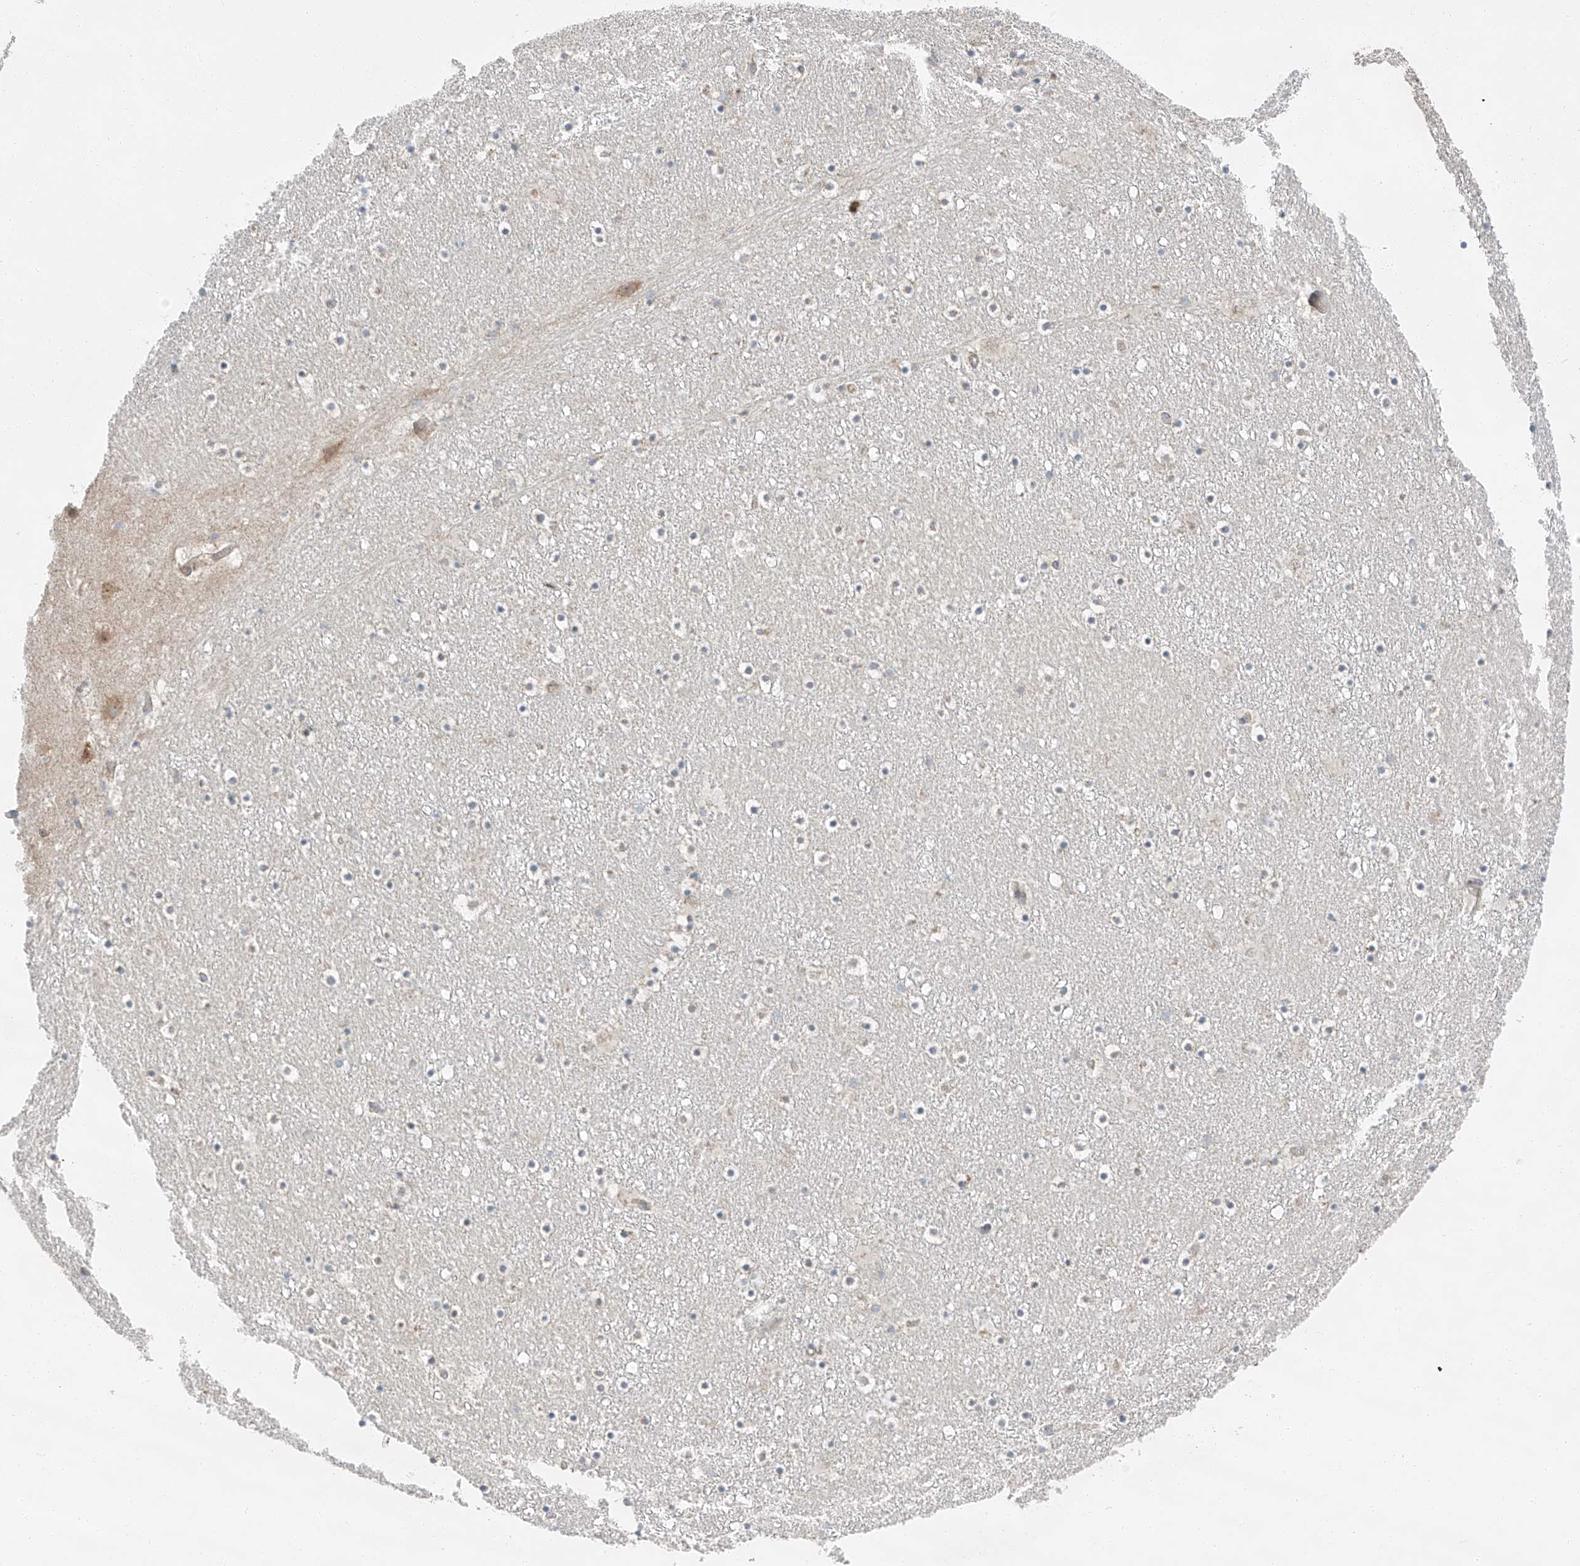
{"staining": {"intensity": "moderate", "quantity": "<25%", "location": "cytoplasmic/membranous"}, "tissue": "caudate", "cell_type": "Glial cells", "image_type": "normal", "snomed": [{"axis": "morphology", "description": "Normal tissue, NOS"}, {"axis": "topography", "description": "Lateral ventricle wall"}], "caption": "Normal caudate was stained to show a protein in brown. There is low levels of moderate cytoplasmic/membranous expression in approximately <25% of glial cells. The staining was performed using DAB (3,3'-diaminobenzidine) to visualize the protein expression in brown, while the nuclei were stained in blue with hematoxylin (Magnification: 20x).", "gene": "ZC3H15", "patient": {"sex": "male", "age": 45}}